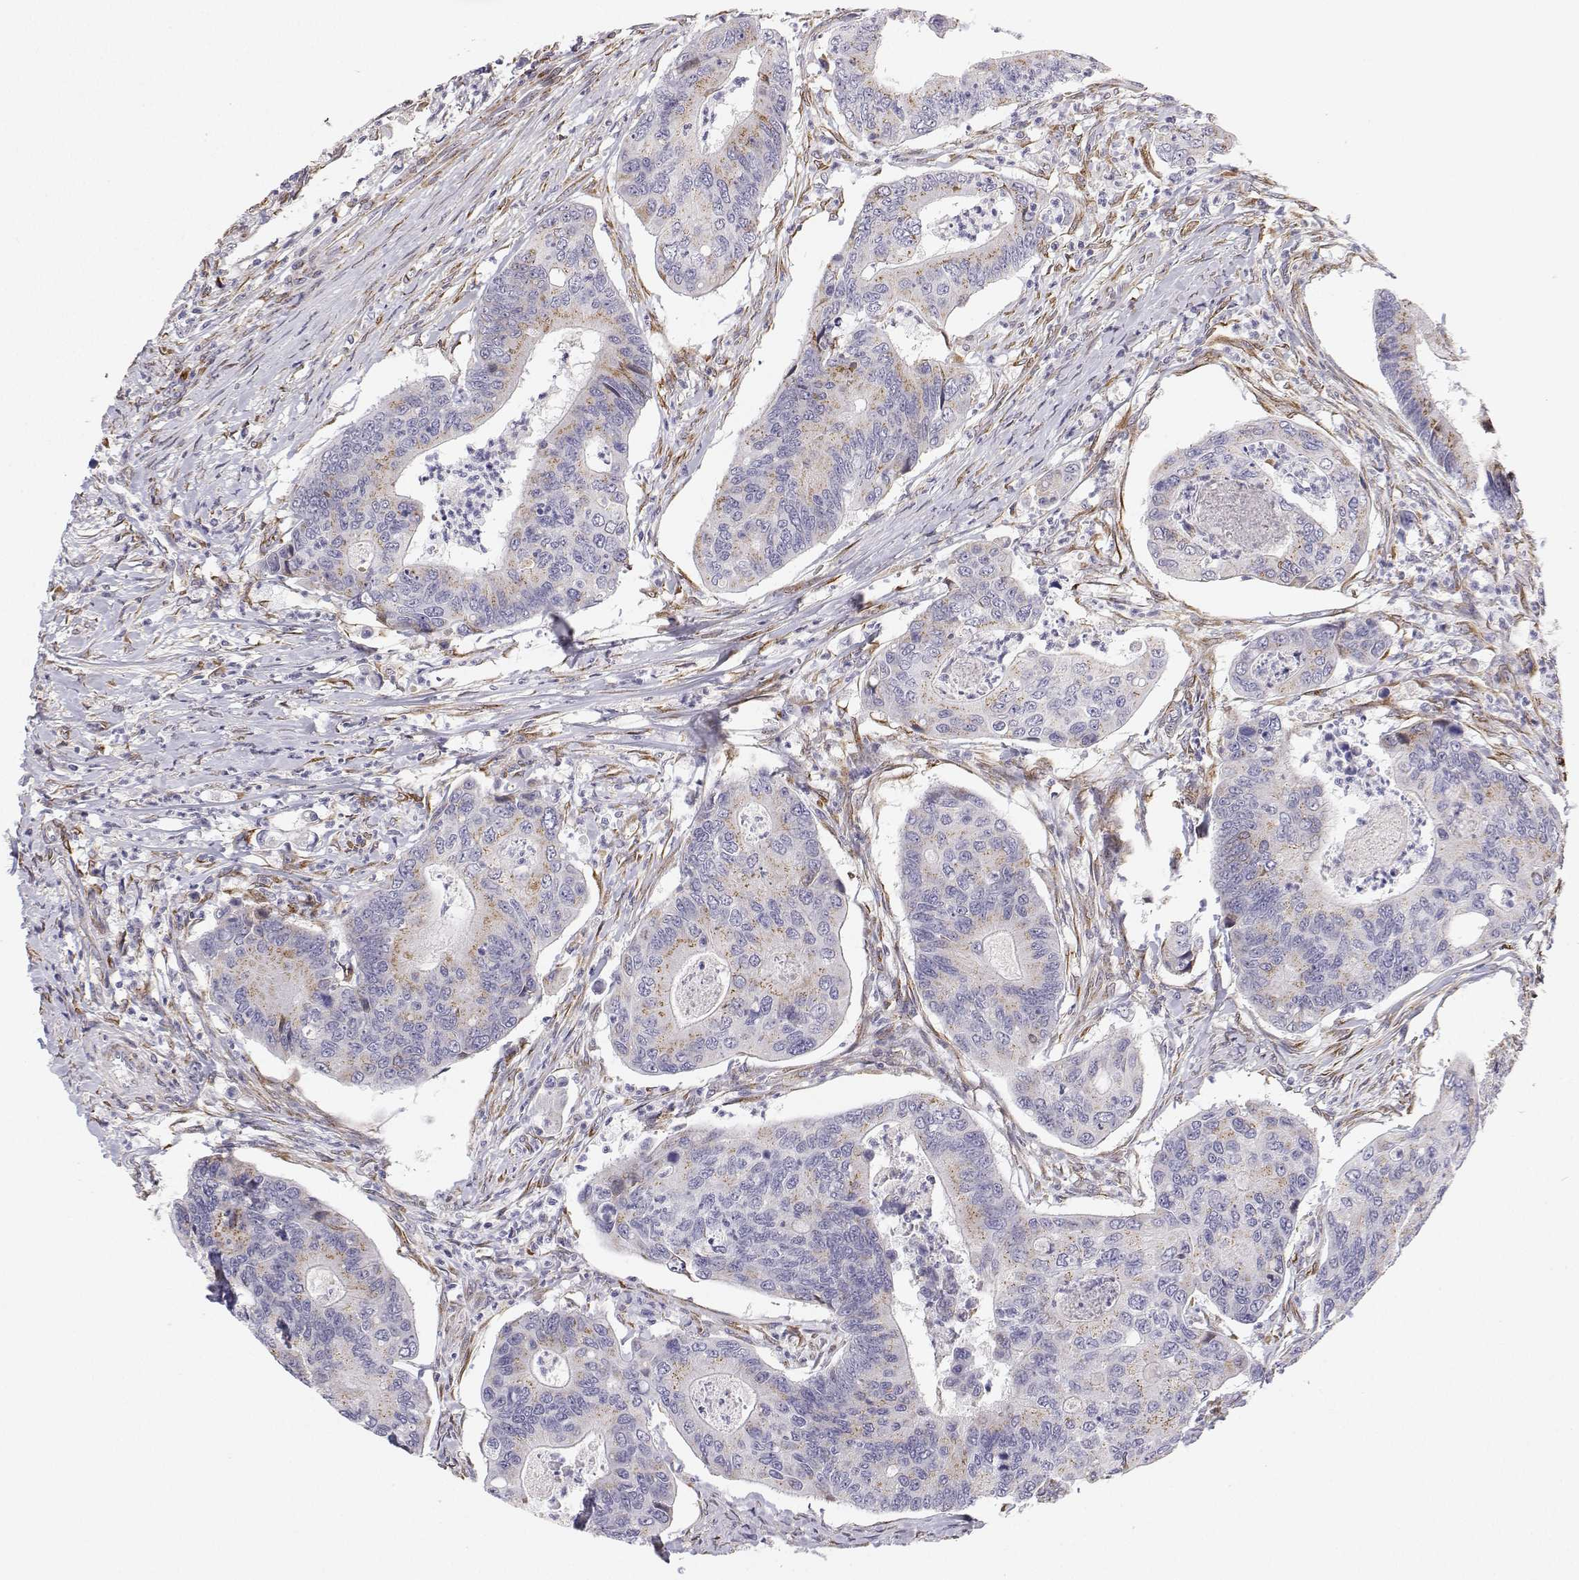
{"staining": {"intensity": "moderate", "quantity": "<25%", "location": "cytoplasmic/membranous"}, "tissue": "colorectal cancer", "cell_type": "Tumor cells", "image_type": "cancer", "snomed": [{"axis": "morphology", "description": "Adenocarcinoma, NOS"}, {"axis": "topography", "description": "Colon"}], "caption": "Moderate cytoplasmic/membranous staining for a protein is seen in approximately <25% of tumor cells of adenocarcinoma (colorectal) using immunohistochemistry.", "gene": "STARD13", "patient": {"sex": "female", "age": 67}}